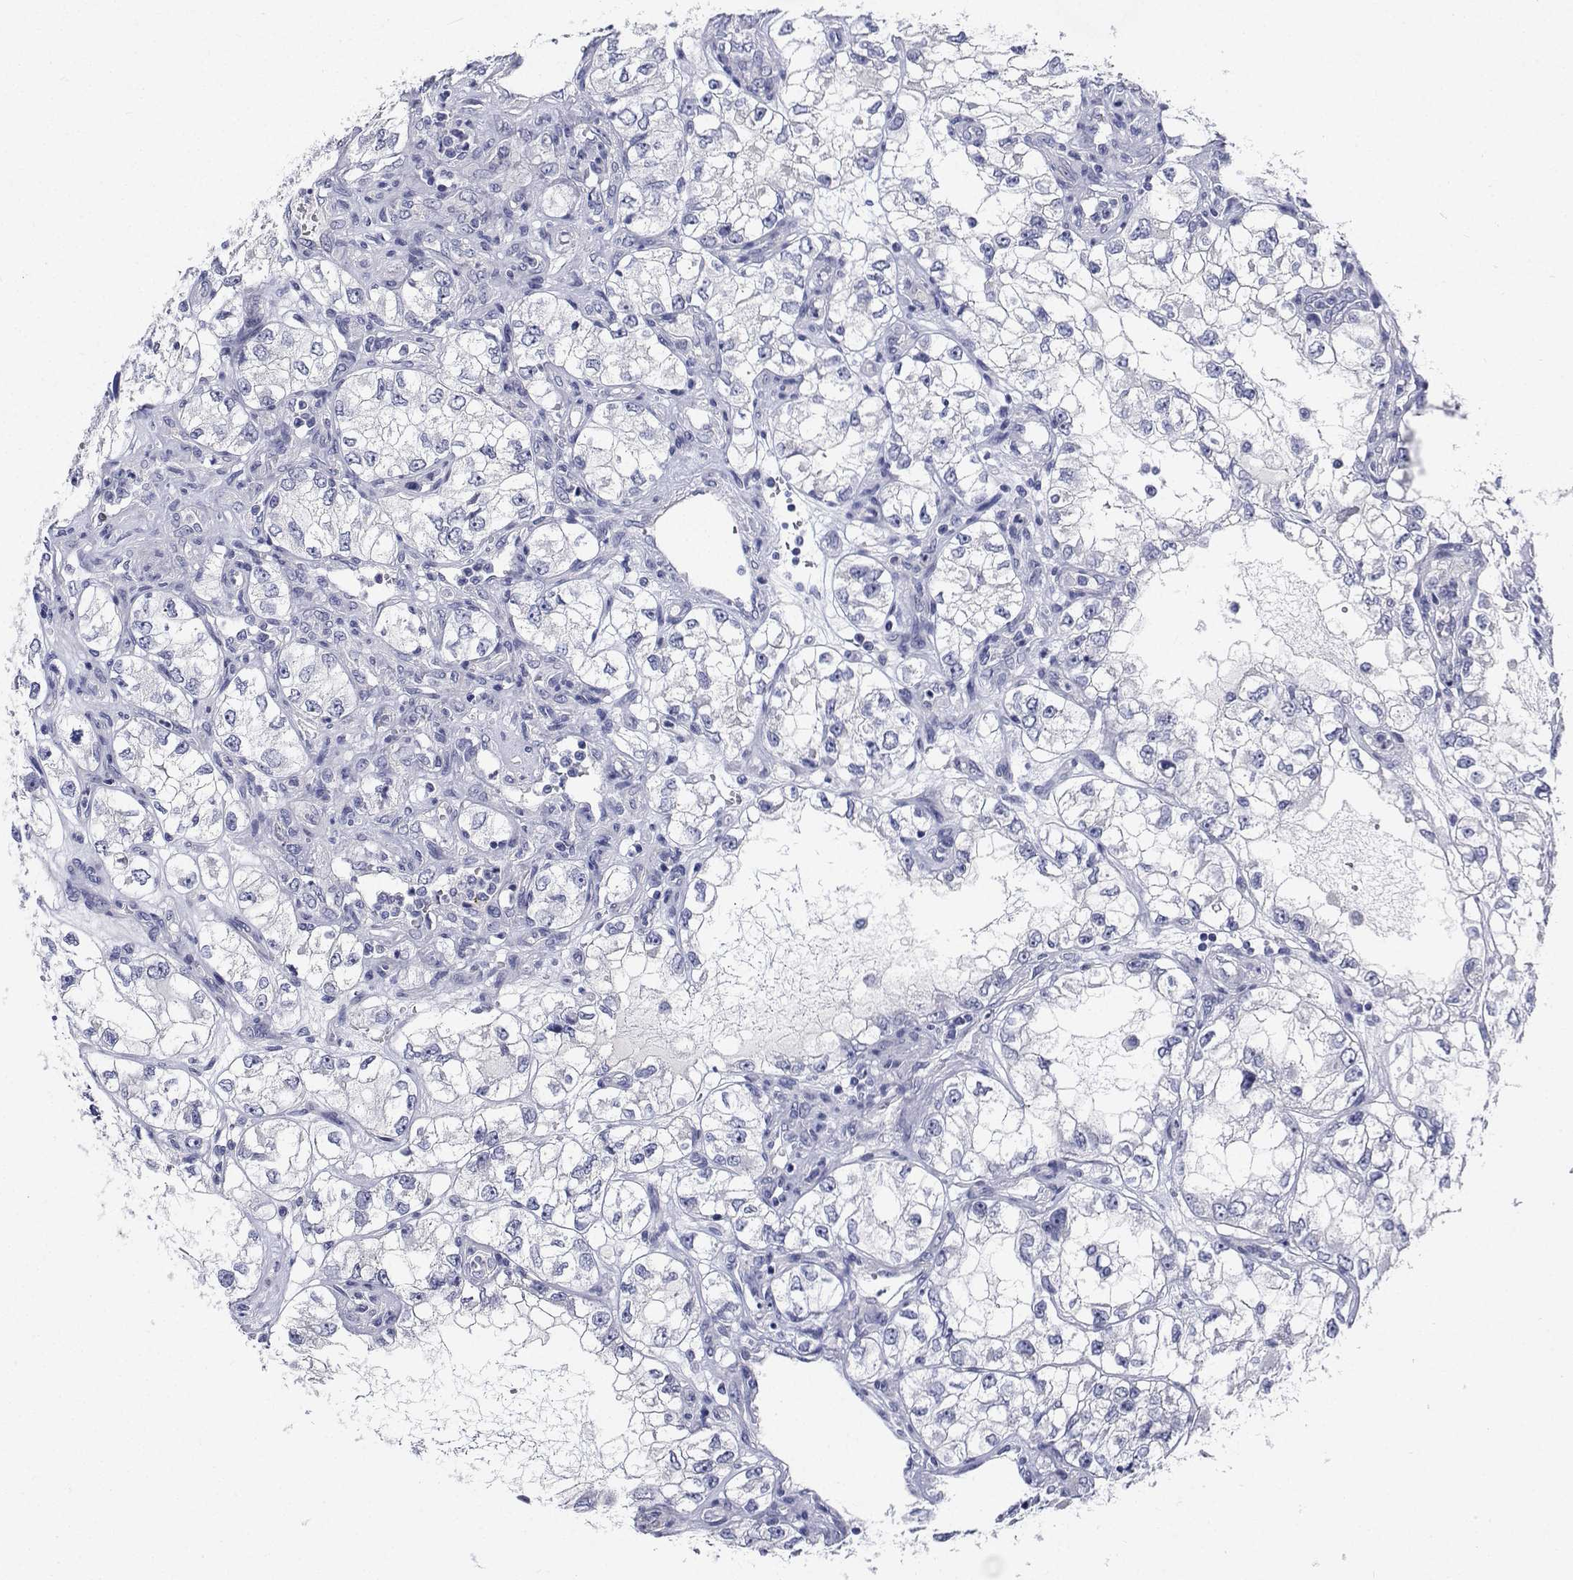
{"staining": {"intensity": "negative", "quantity": "none", "location": "none"}, "tissue": "renal cancer", "cell_type": "Tumor cells", "image_type": "cancer", "snomed": [{"axis": "morphology", "description": "Adenocarcinoma, NOS"}, {"axis": "topography", "description": "Kidney"}], "caption": "An IHC photomicrograph of renal cancer is shown. There is no staining in tumor cells of renal cancer.", "gene": "PLXNA4", "patient": {"sex": "female", "age": 59}}